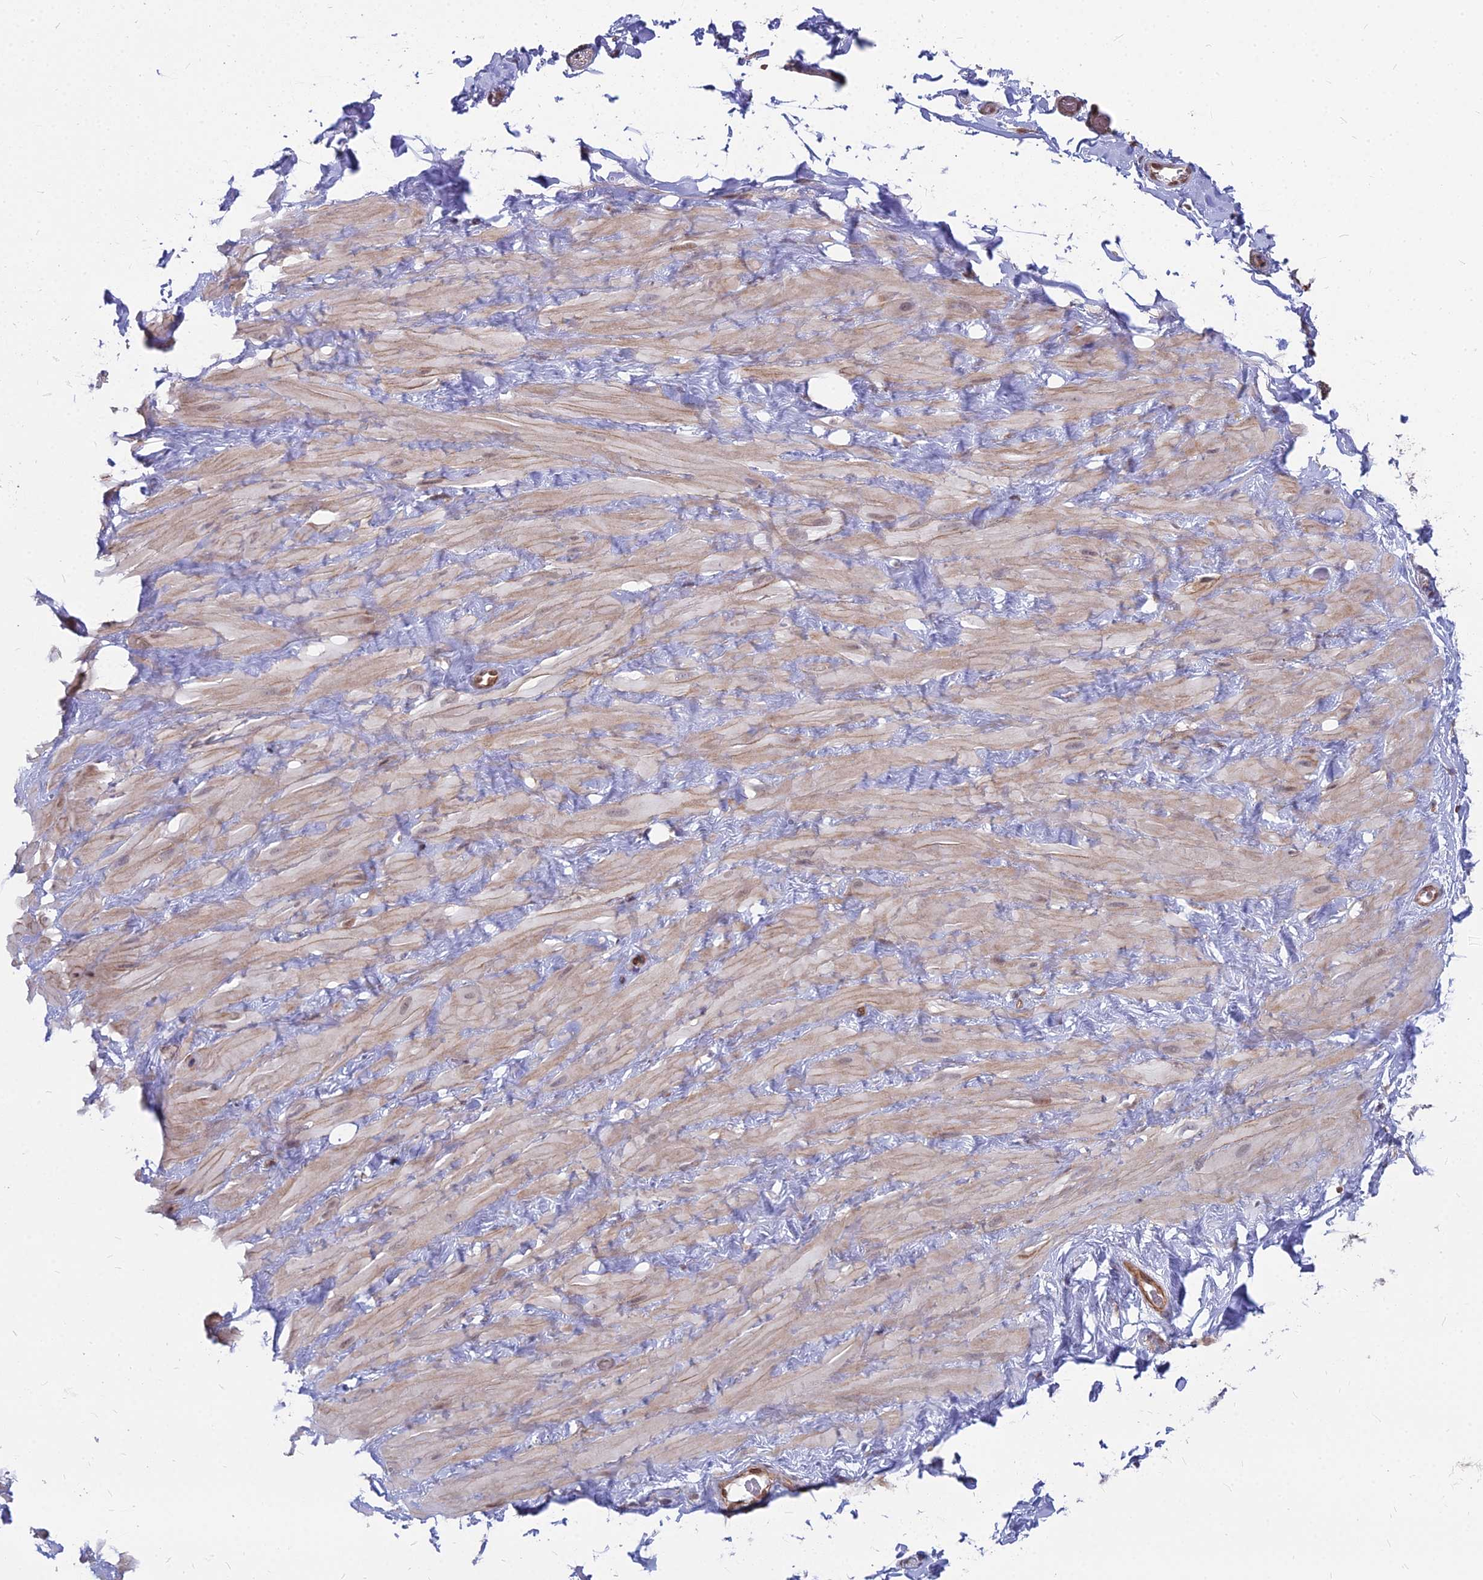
{"staining": {"intensity": "moderate", "quantity": "25%-75%", "location": "cytoplasmic/membranous,nuclear"}, "tissue": "adipose tissue", "cell_type": "Adipocytes", "image_type": "normal", "snomed": [{"axis": "morphology", "description": "Normal tissue, NOS"}, {"axis": "topography", "description": "Soft tissue"}, {"axis": "topography", "description": "Adipose tissue"}, {"axis": "topography", "description": "Vascular tissue"}, {"axis": "topography", "description": "Peripheral nerve tissue"}], "caption": "IHC of normal adipose tissue displays medium levels of moderate cytoplasmic/membranous,nuclear positivity in about 25%-75% of adipocytes. Nuclei are stained in blue.", "gene": "YJU2", "patient": {"sex": "male", "age": 46}}